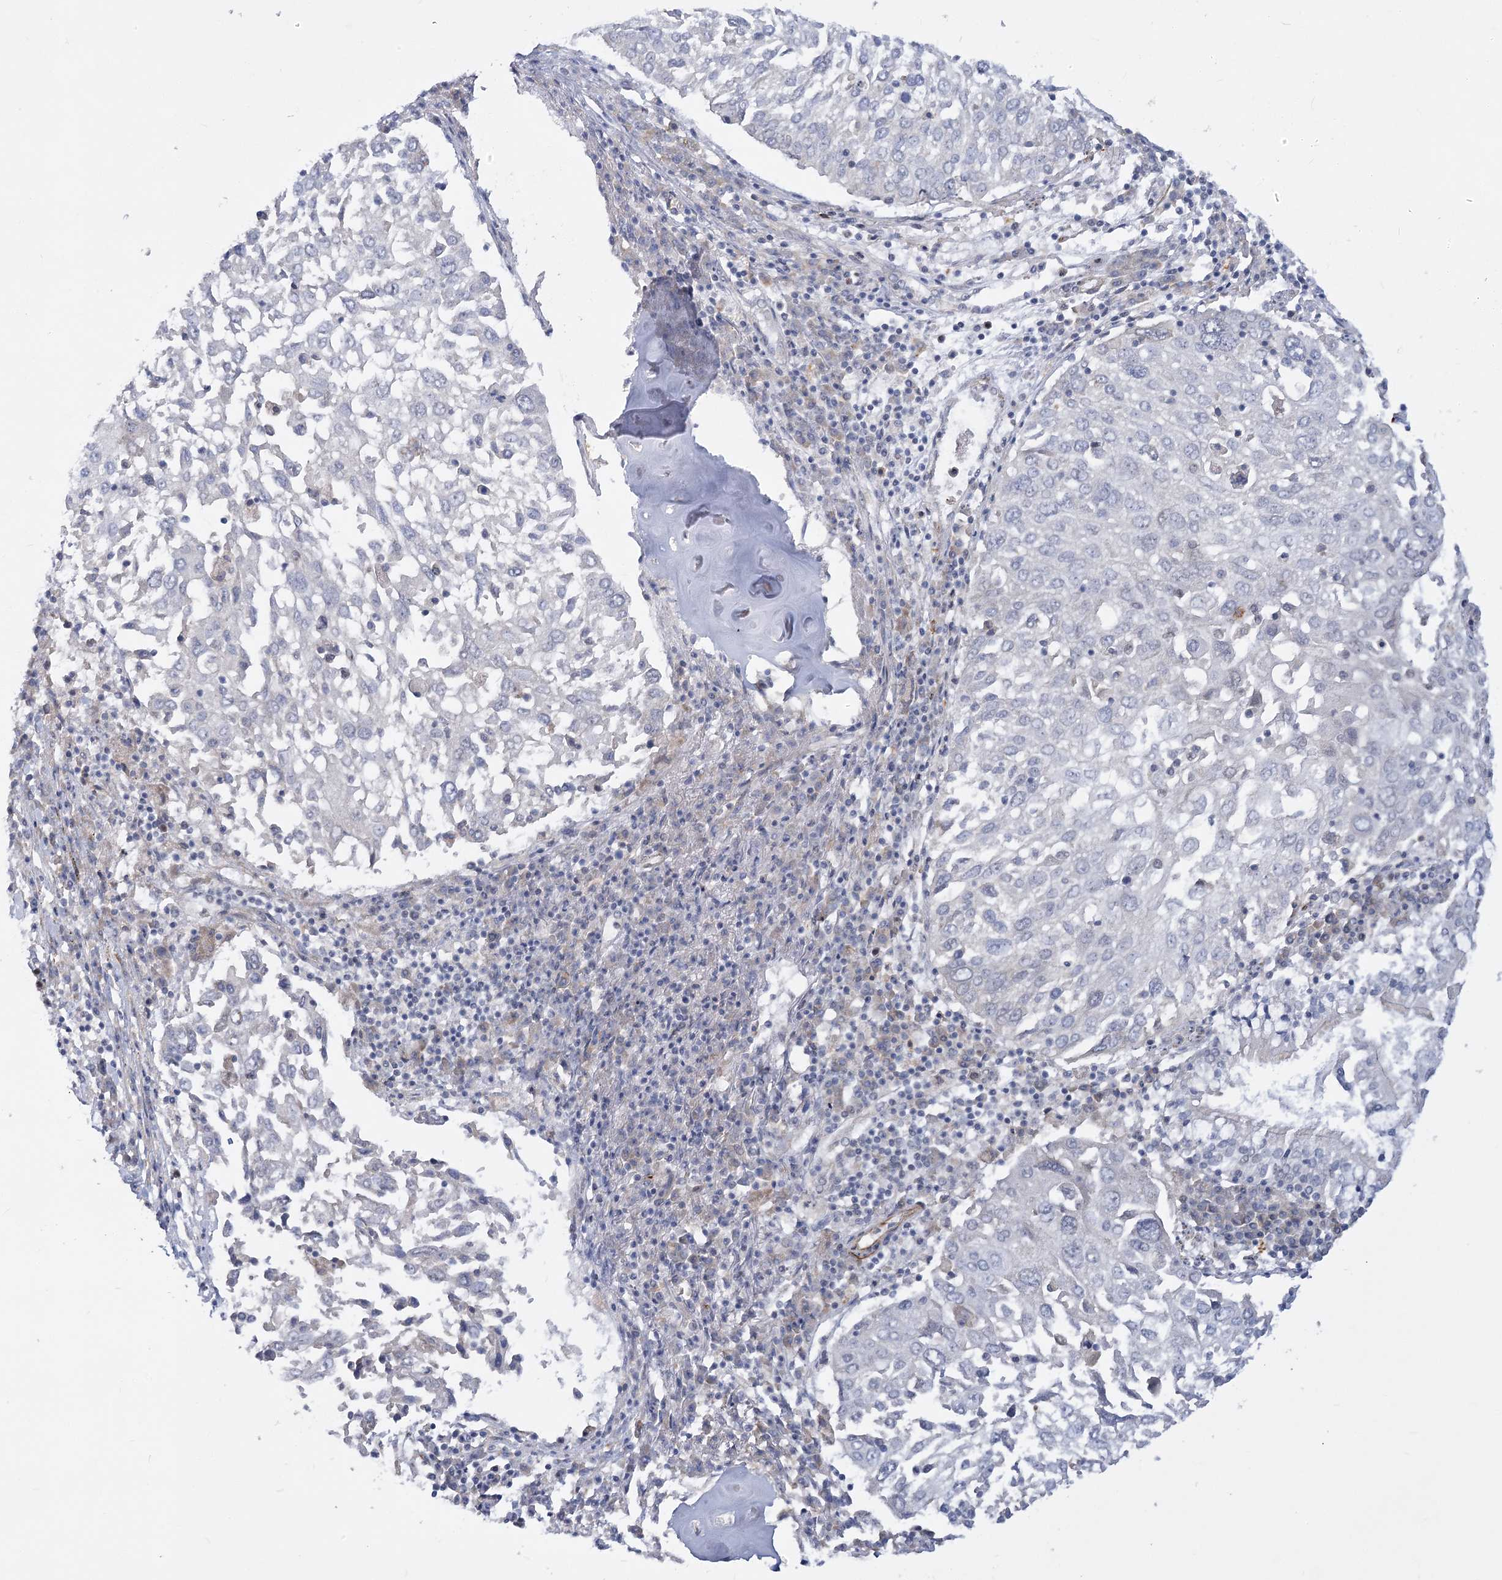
{"staining": {"intensity": "negative", "quantity": "none", "location": "none"}, "tissue": "lung cancer", "cell_type": "Tumor cells", "image_type": "cancer", "snomed": [{"axis": "morphology", "description": "Squamous cell carcinoma, NOS"}, {"axis": "topography", "description": "Lung"}], "caption": "A high-resolution image shows immunohistochemistry staining of lung cancer, which shows no significant positivity in tumor cells.", "gene": "ARSI", "patient": {"sex": "male", "age": 65}}